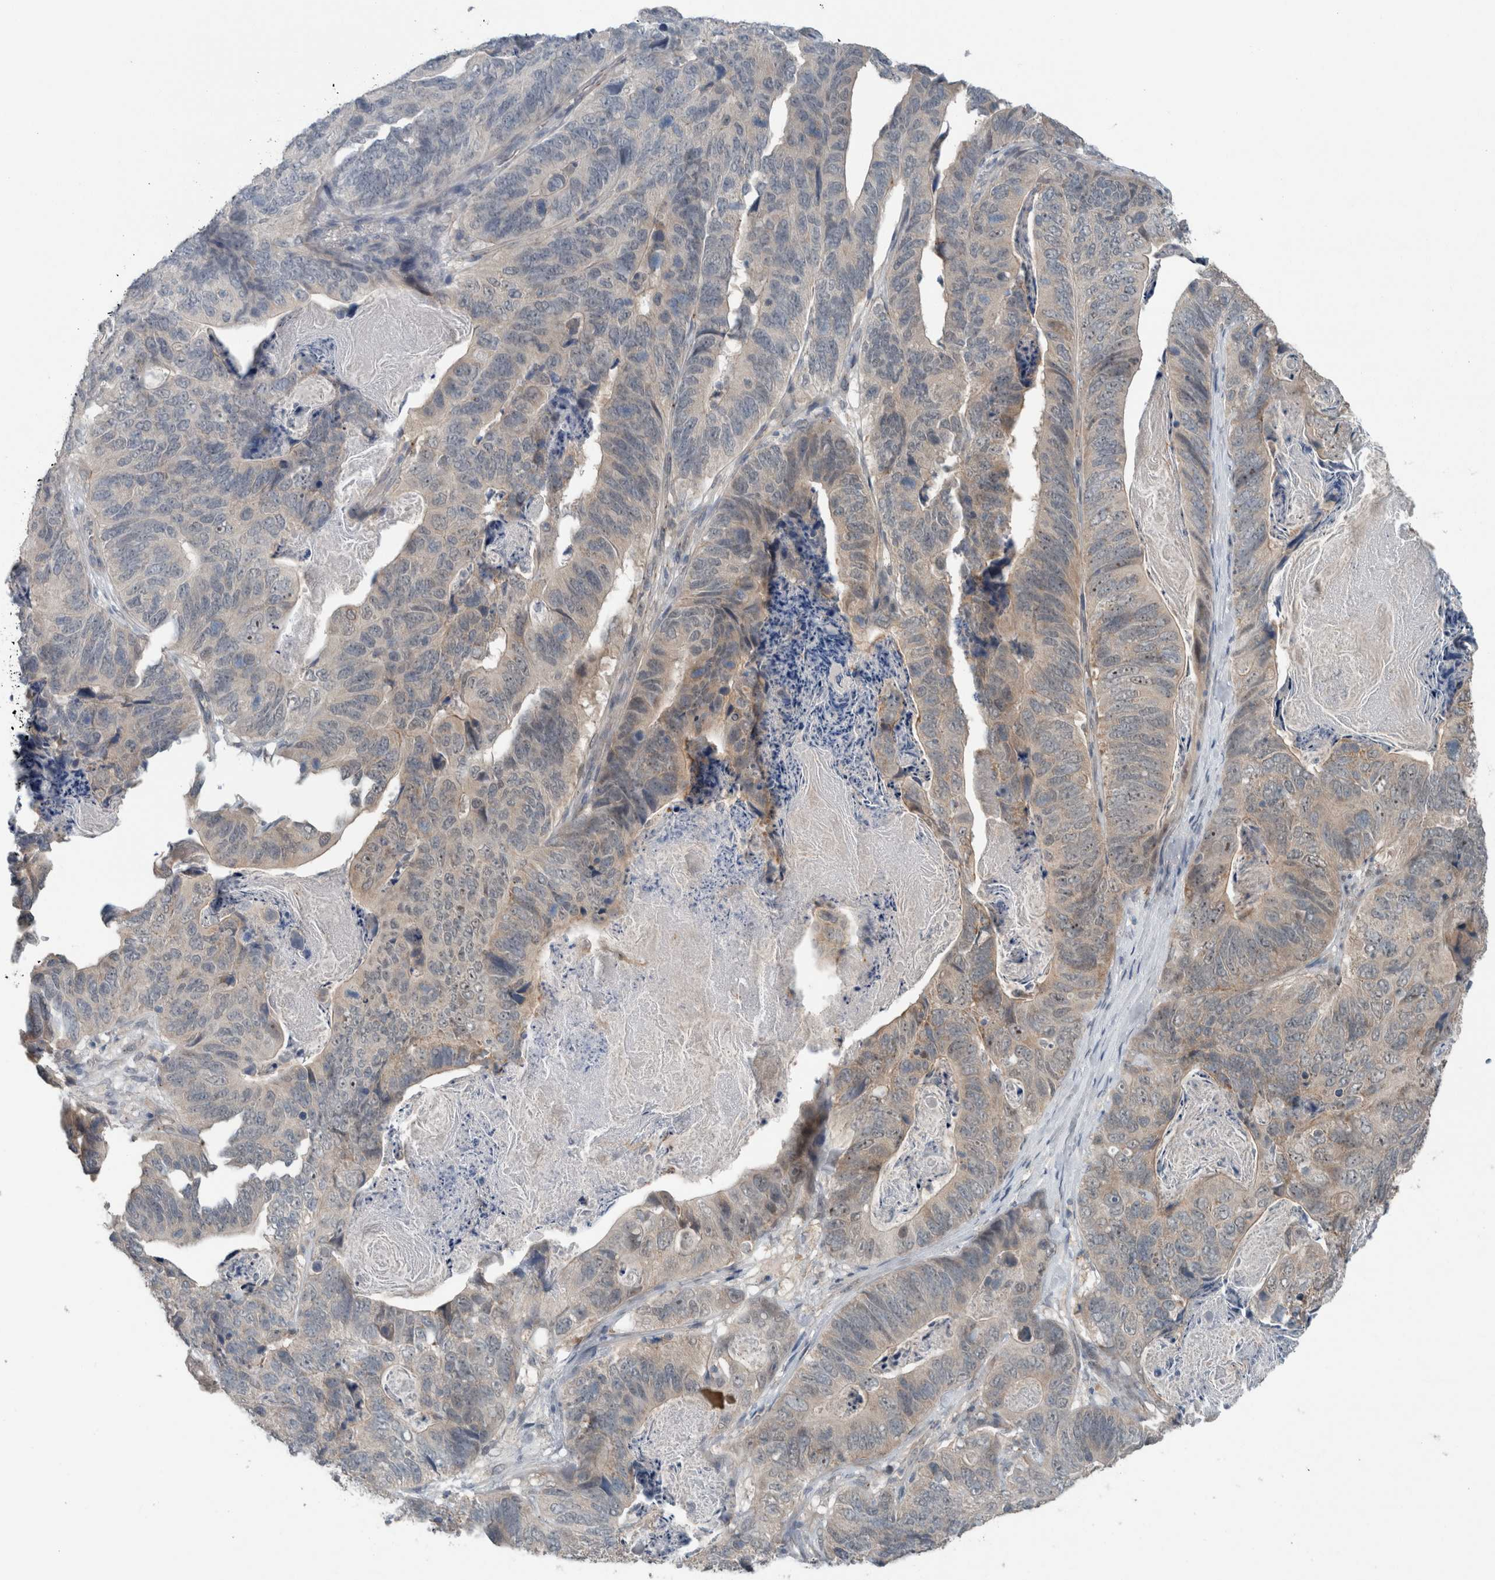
{"staining": {"intensity": "weak", "quantity": "<25%", "location": "cytoplasmic/membranous"}, "tissue": "stomach cancer", "cell_type": "Tumor cells", "image_type": "cancer", "snomed": [{"axis": "morphology", "description": "Normal tissue, NOS"}, {"axis": "morphology", "description": "Adenocarcinoma, NOS"}, {"axis": "topography", "description": "Stomach"}], "caption": "High magnification brightfield microscopy of stomach adenocarcinoma stained with DAB (brown) and counterstained with hematoxylin (blue): tumor cells show no significant positivity. (Immunohistochemistry, brightfield microscopy, high magnification).", "gene": "MYO1E", "patient": {"sex": "female", "age": 89}}